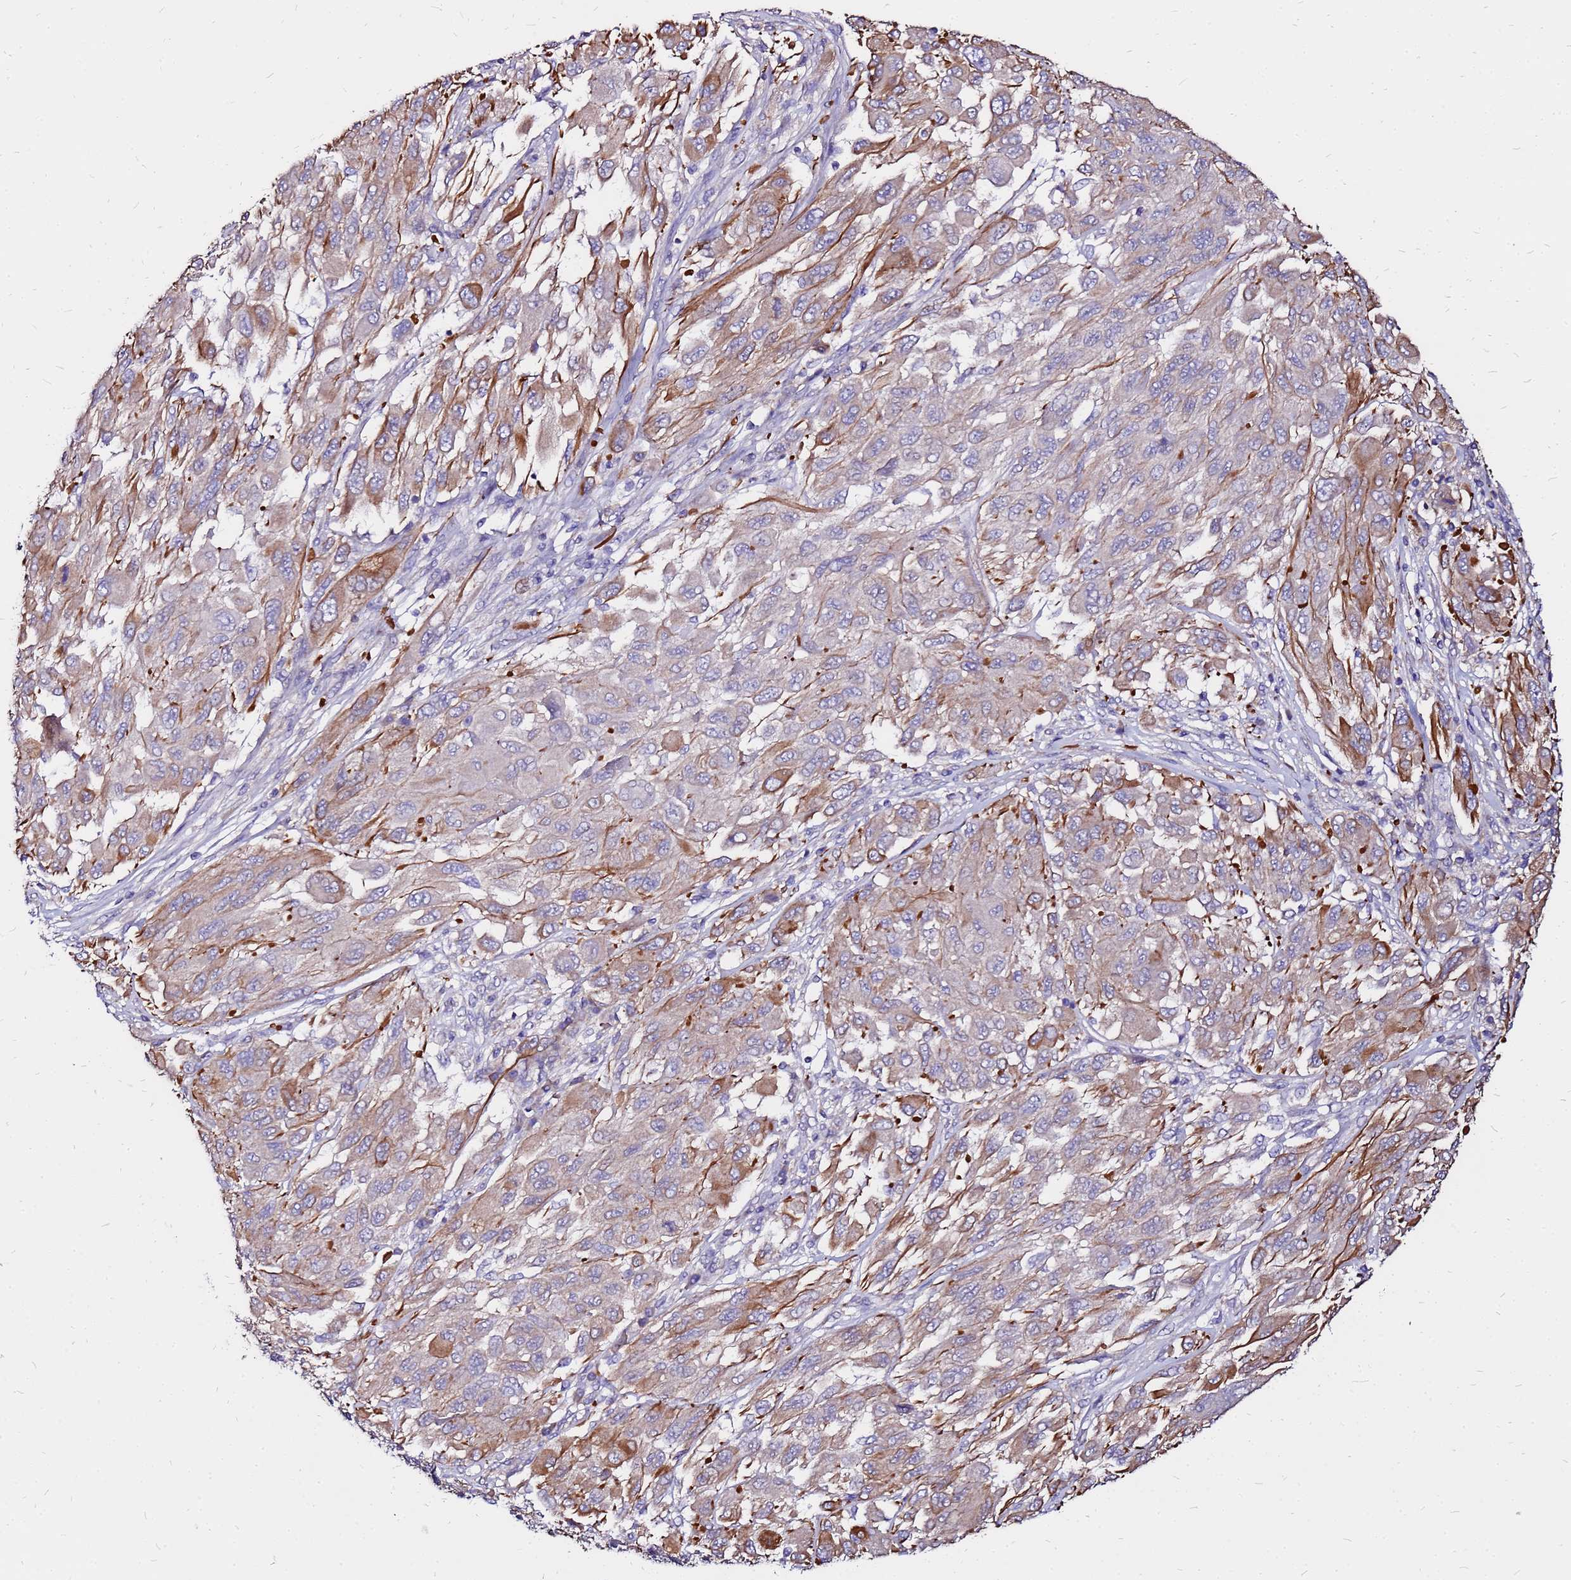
{"staining": {"intensity": "weak", "quantity": "25%-75%", "location": "cytoplasmic/membranous"}, "tissue": "melanoma", "cell_type": "Tumor cells", "image_type": "cancer", "snomed": [{"axis": "morphology", "description": "Malignant melanoma, NOS"}, {"axis": "topography", "description": "Skin"}], "caption": "Immunohistochemistry (IHC) of melanoma demonstrates low levels of weak cytoplasmic/membranous positivity in about 25%-75% of tumor cells.", "gene": "ARHGEF5", "patient": {"sex": "female", "age": 91}}